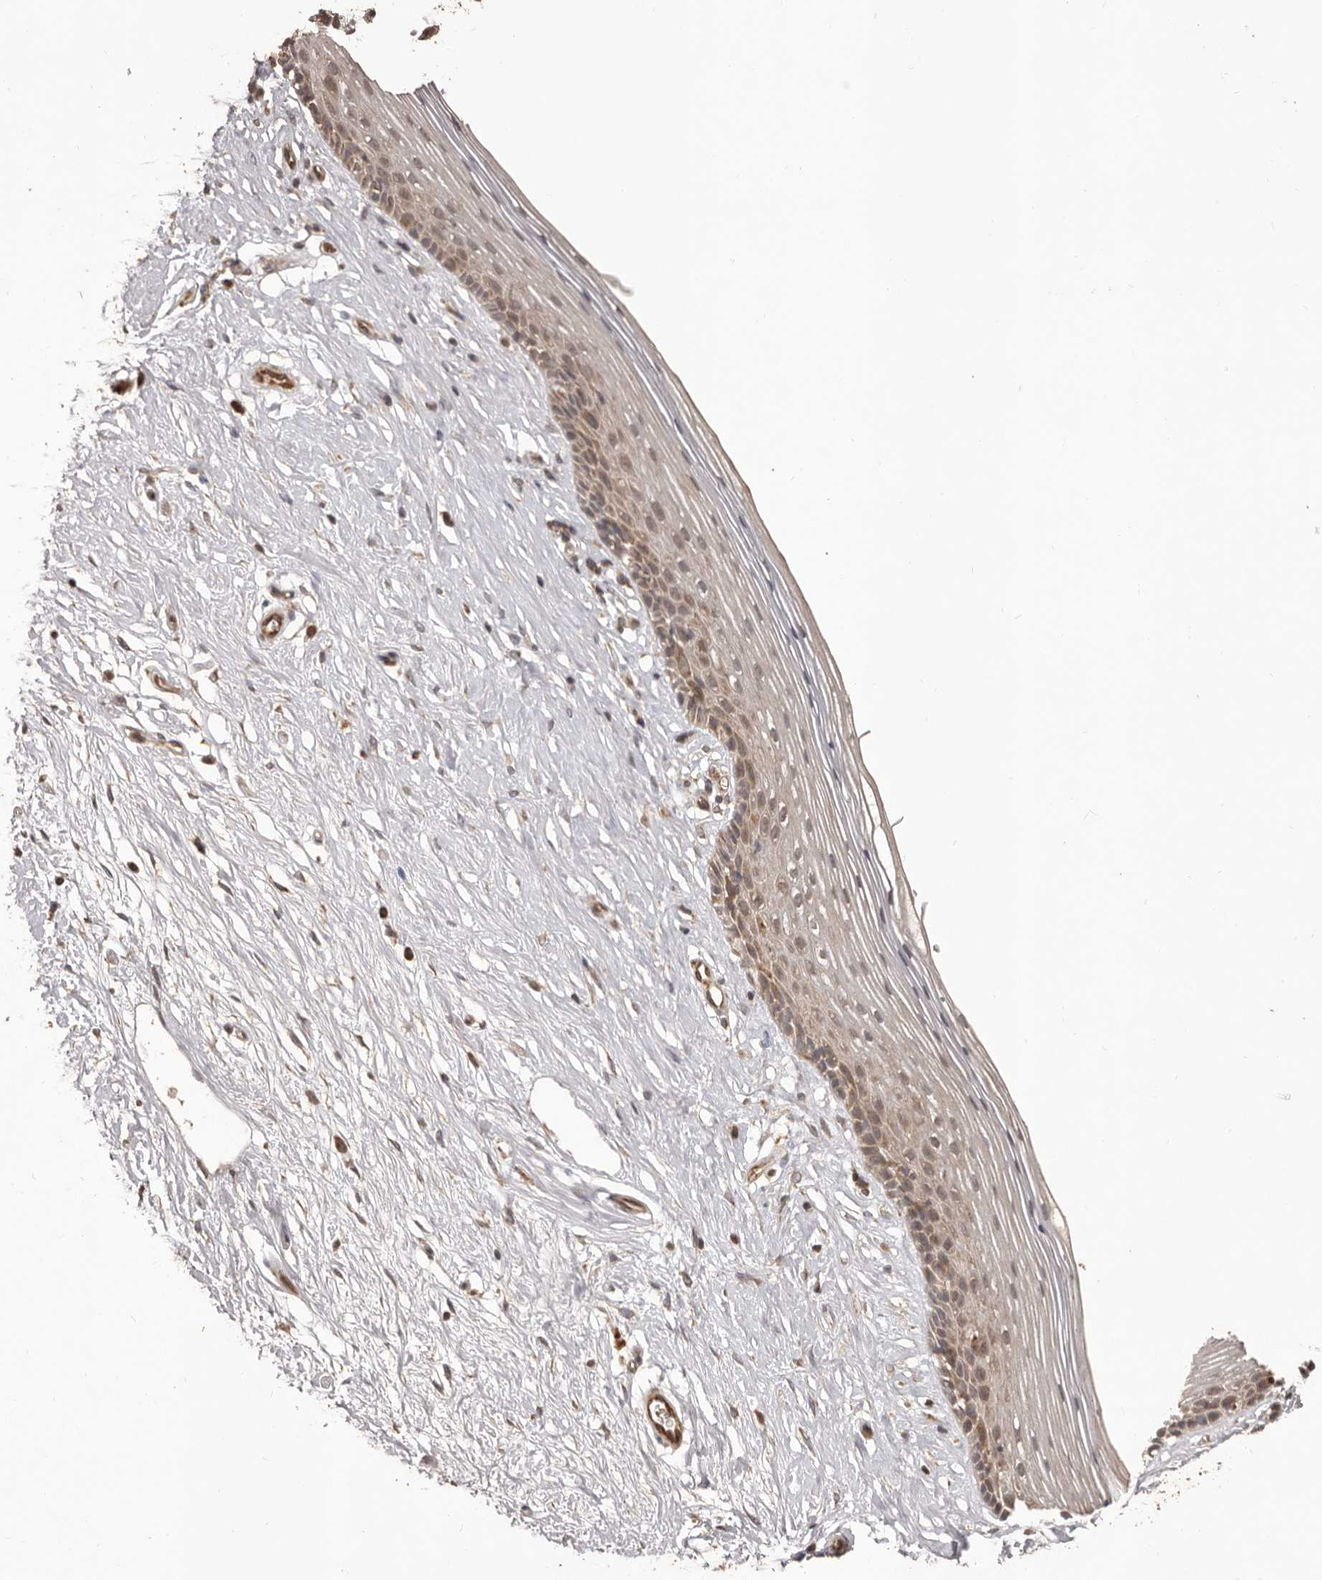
{"staining": {"intensity": "moderate", "quantity": "25%-75%", "location": "cytoplasmic/membranous"}, "tissue": "vagina", "cell_type": "Squamous epithelial cells", "image_type": "normal", "snomed": [{"axis": "morphology", "description": "Normal tissue, NOS"}, {"axis": "topography", "description": "Vagina"}], "caption": "IHC (DAB (3,3'-diaminobenzidine)) staining of unremarkable vagina shows moderate cytoplasmic/membranous protein expression in about 25%-75% of squamous epithelial cells. The staining is performed using DAB brown chromogen to label protein expression. The nuclei are counter-stained blue using hematoxylin.", "gene": "QRSL1", "patient": {"sex": "female", "age": 46}}